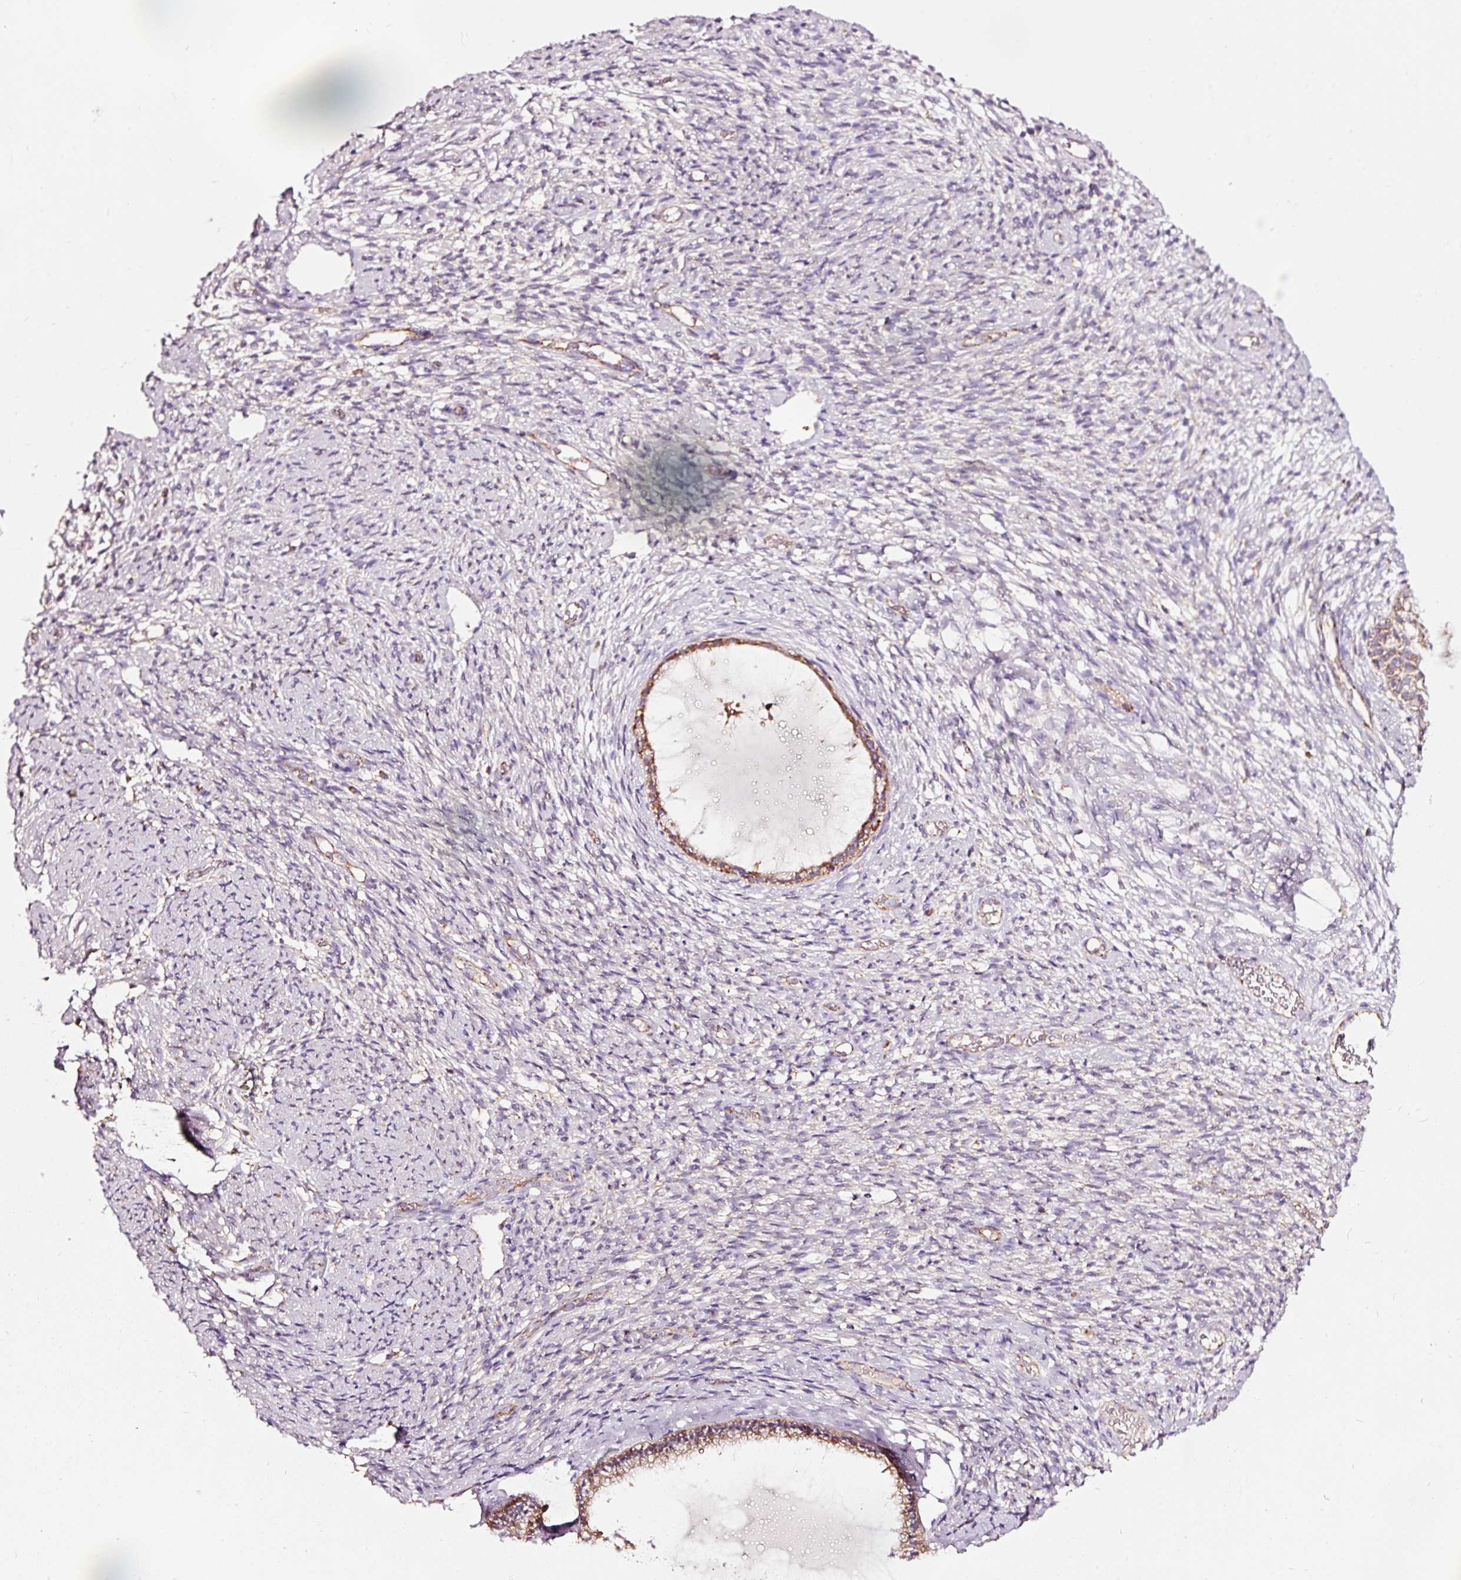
{"staining": {"intensity": "moderate", "quantity": ">75%", "location": "cytoplasmic/membranous"}, "tissue": "cervix", "cell_type": "Glandular cells", "image_type": "normal", "snomed": [{"axis": "morphology", "description": "Normal tissue, NOS"}, {"axis": "topography", "description": "Cervix"}], "caption": "Glandular cells show moderate cytoplasmic/membranous expression in approximately >75% of cells in benign cervix.", "gene": "TPM1", "patient": {"sex": "female", "age": 76}}